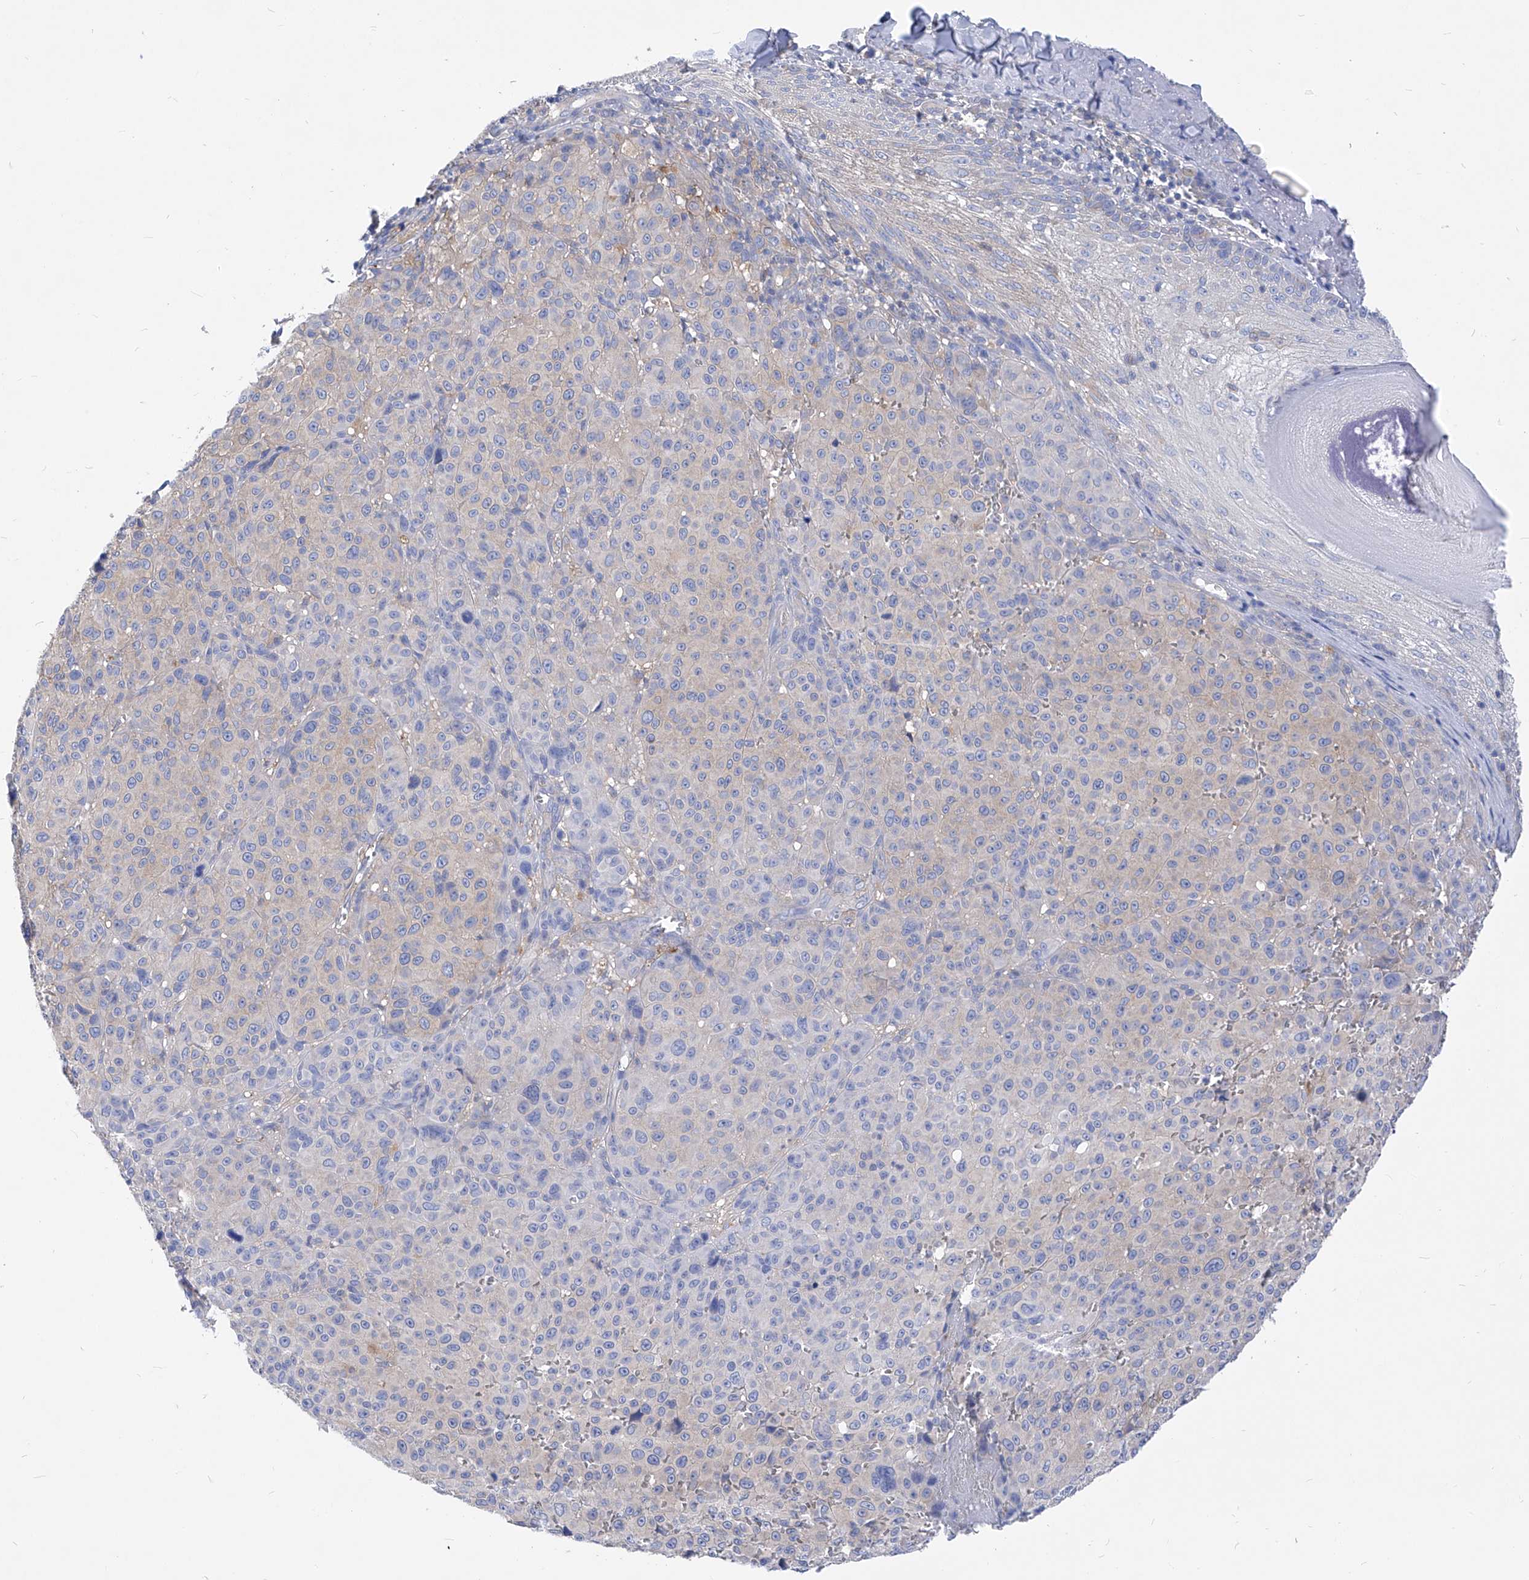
{"staining": {"intensity": "weak", "quantity": "<25%", "location": "cytoplasmic/membranous"}, "tissue": "melanoma", "cell_type": "Tumor cells", "image_type": "cancer", "snomed": [{"axis": "morphology", "description": "Malignant melanoma, NOS"}, {"axis": "topography", "description": "Skin"}], "caption": "This is an IHC image of melanoma. There is no positivity in tumor cells.", "gene": "XPNPEP1", "patient": {"sex": "male", "age": 73}}